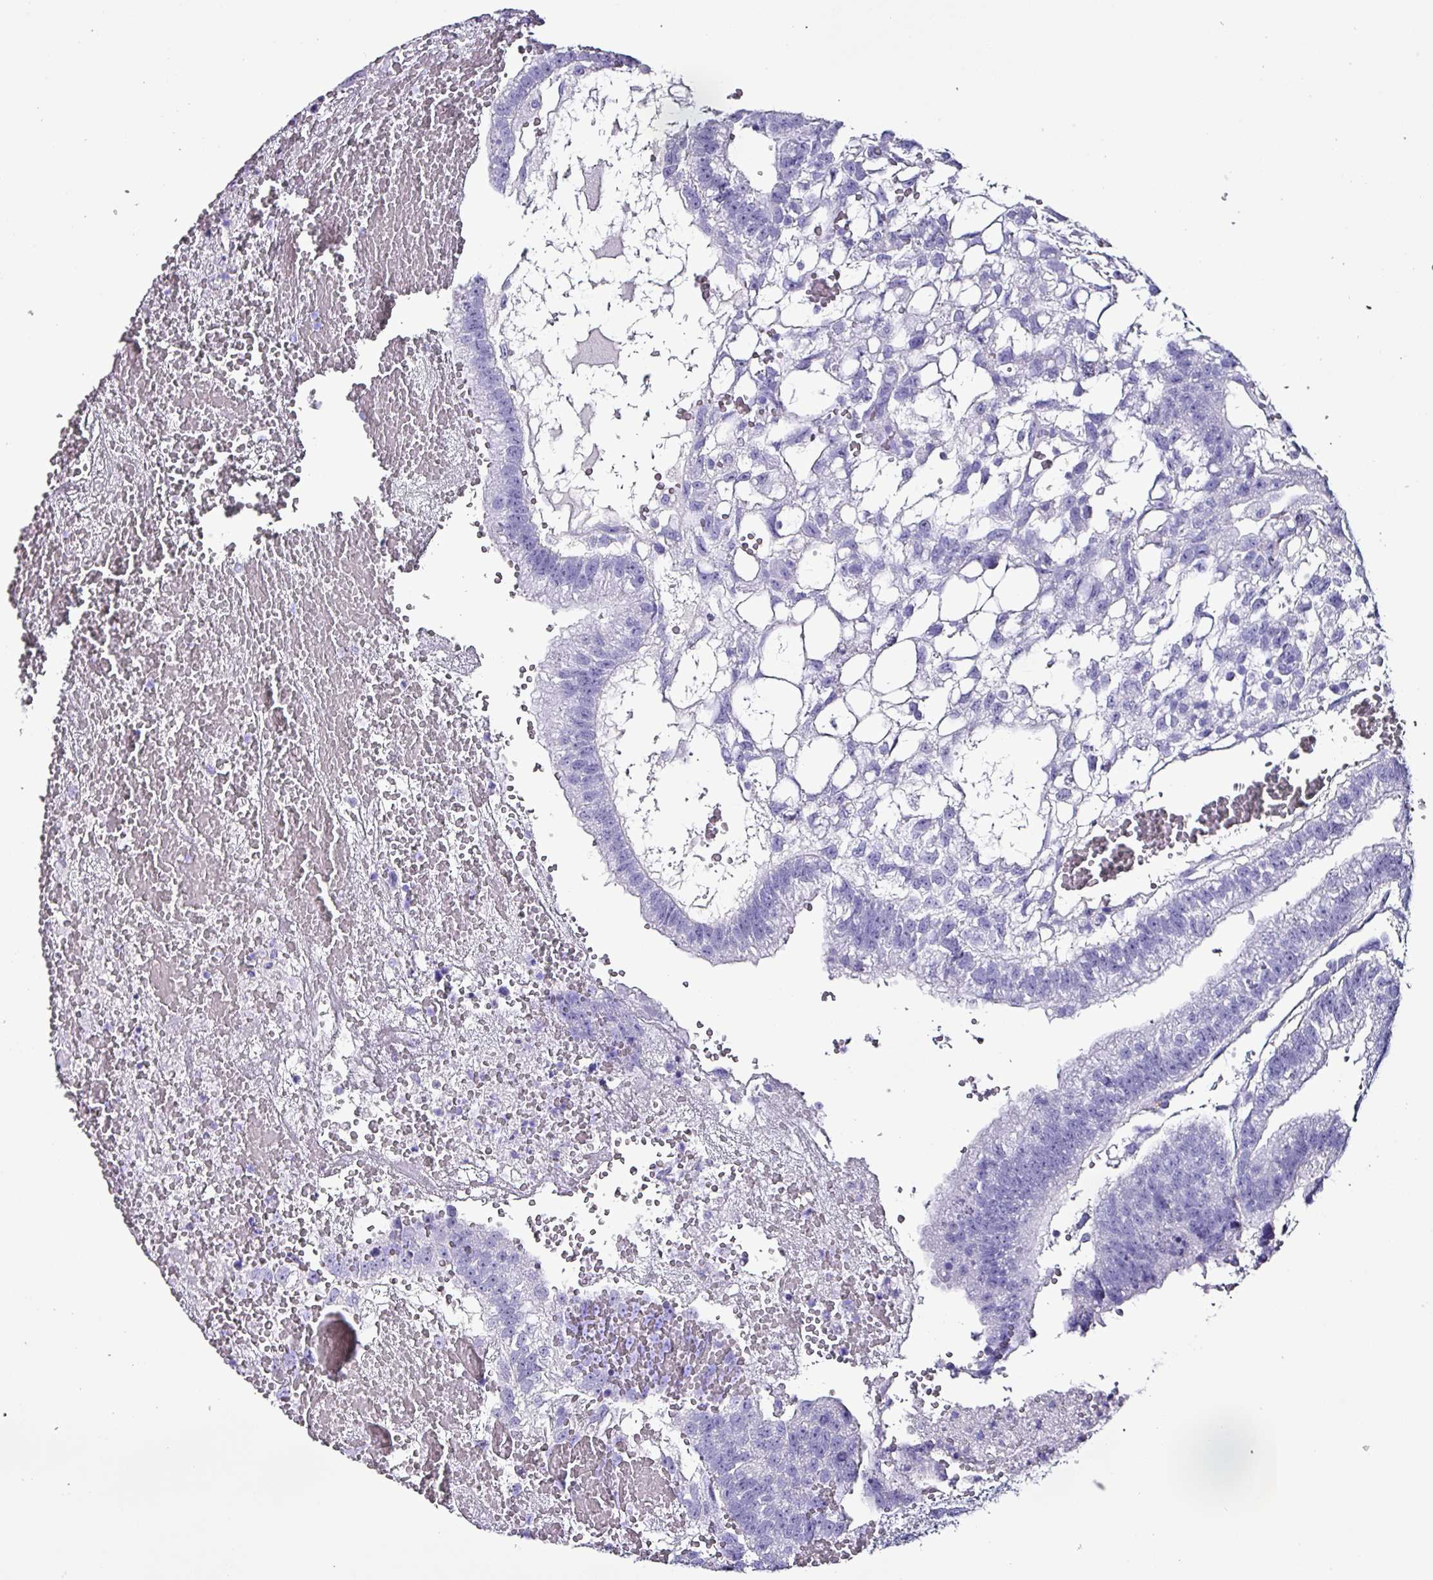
{"staining": {"intensity": "negative", "quantity": "none", "location": "none"}, "tissue": "testis cancer", "cell_type": "Tumor cells", "image_type": "cancer", "snomed": [{"axis": "morphology", "description": "Normal tissue, NOS"}, {"axis": "morphology", "description": "Carcinoma, Embryonal, NOS"}, {"axis": "topography", "description": "Testis"}], "caption": "The immunohistochemistry histopathology image has no significant expression in tumor cells of testis cancer tissue. The staining is performed using DAB (3,3'-diaminobenzidine) brown chromogen with nuclei counter-stained in using hematoxylin.", "gene": "KRT6C", "patient": {"sex": "male", "age": 32}}